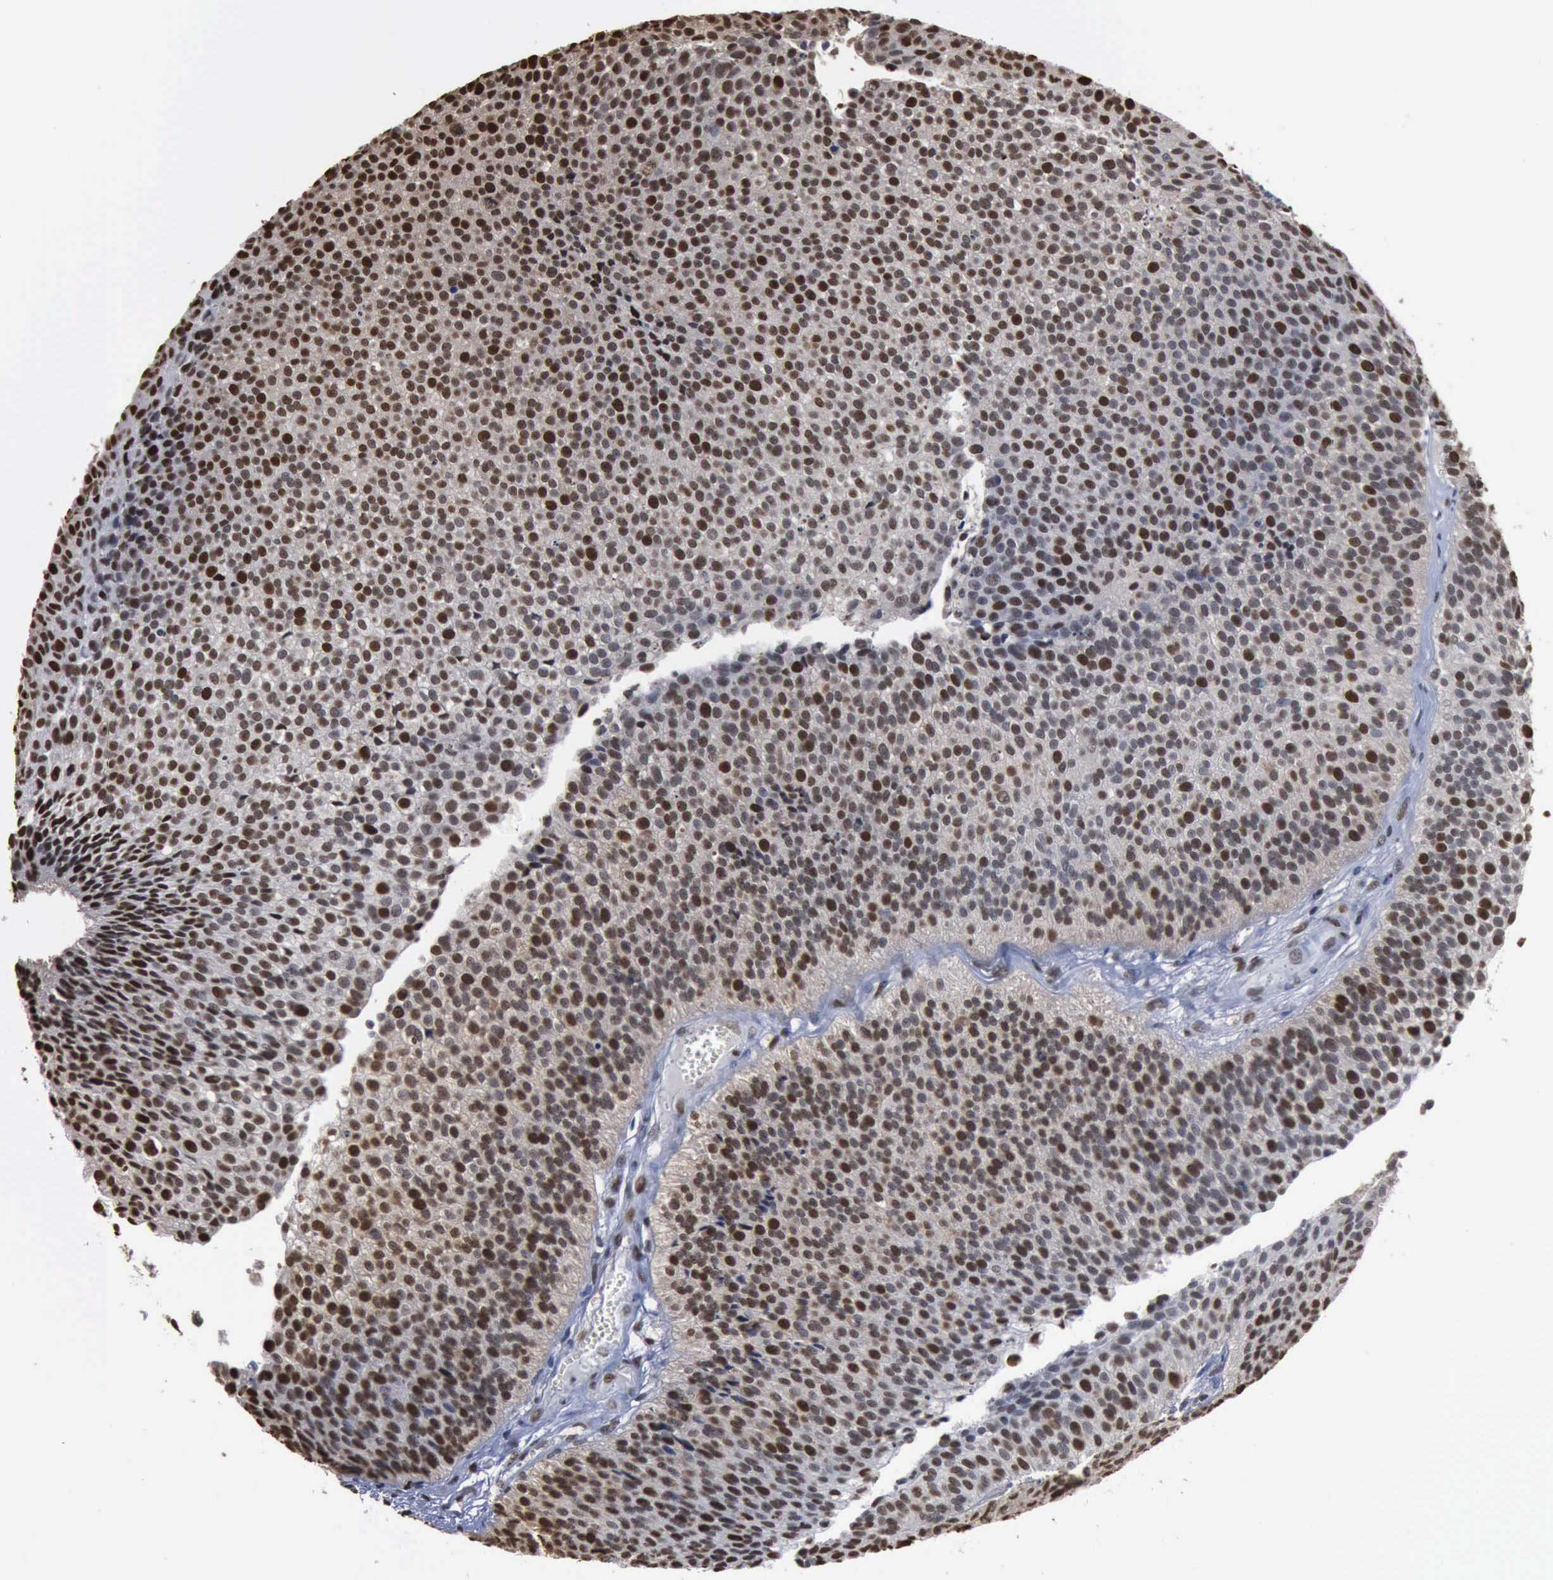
{"staining": {"intensity": "moderate", "quantity": ">75%", "location": "nuclear"}, "tissue": "urothelial cancer", "cell_type": "Tumor cells", "image_type": "cancer", "snomed": [{"axis": "morphology", "description": "Urothelial carcinoma, Low grade"}, {"axis": "topography", "description": "Urinary bladder"}], "caption": "DAB (3,3'-diaminobenzidine) immunohistochemical staining of urothelial carcinoma (low-grade) demonstrates moderate nuclear protein positivity in about >75% of tumor cells.", "gene": "PCNA", "patient": {"sex": "male", "age": 84}}